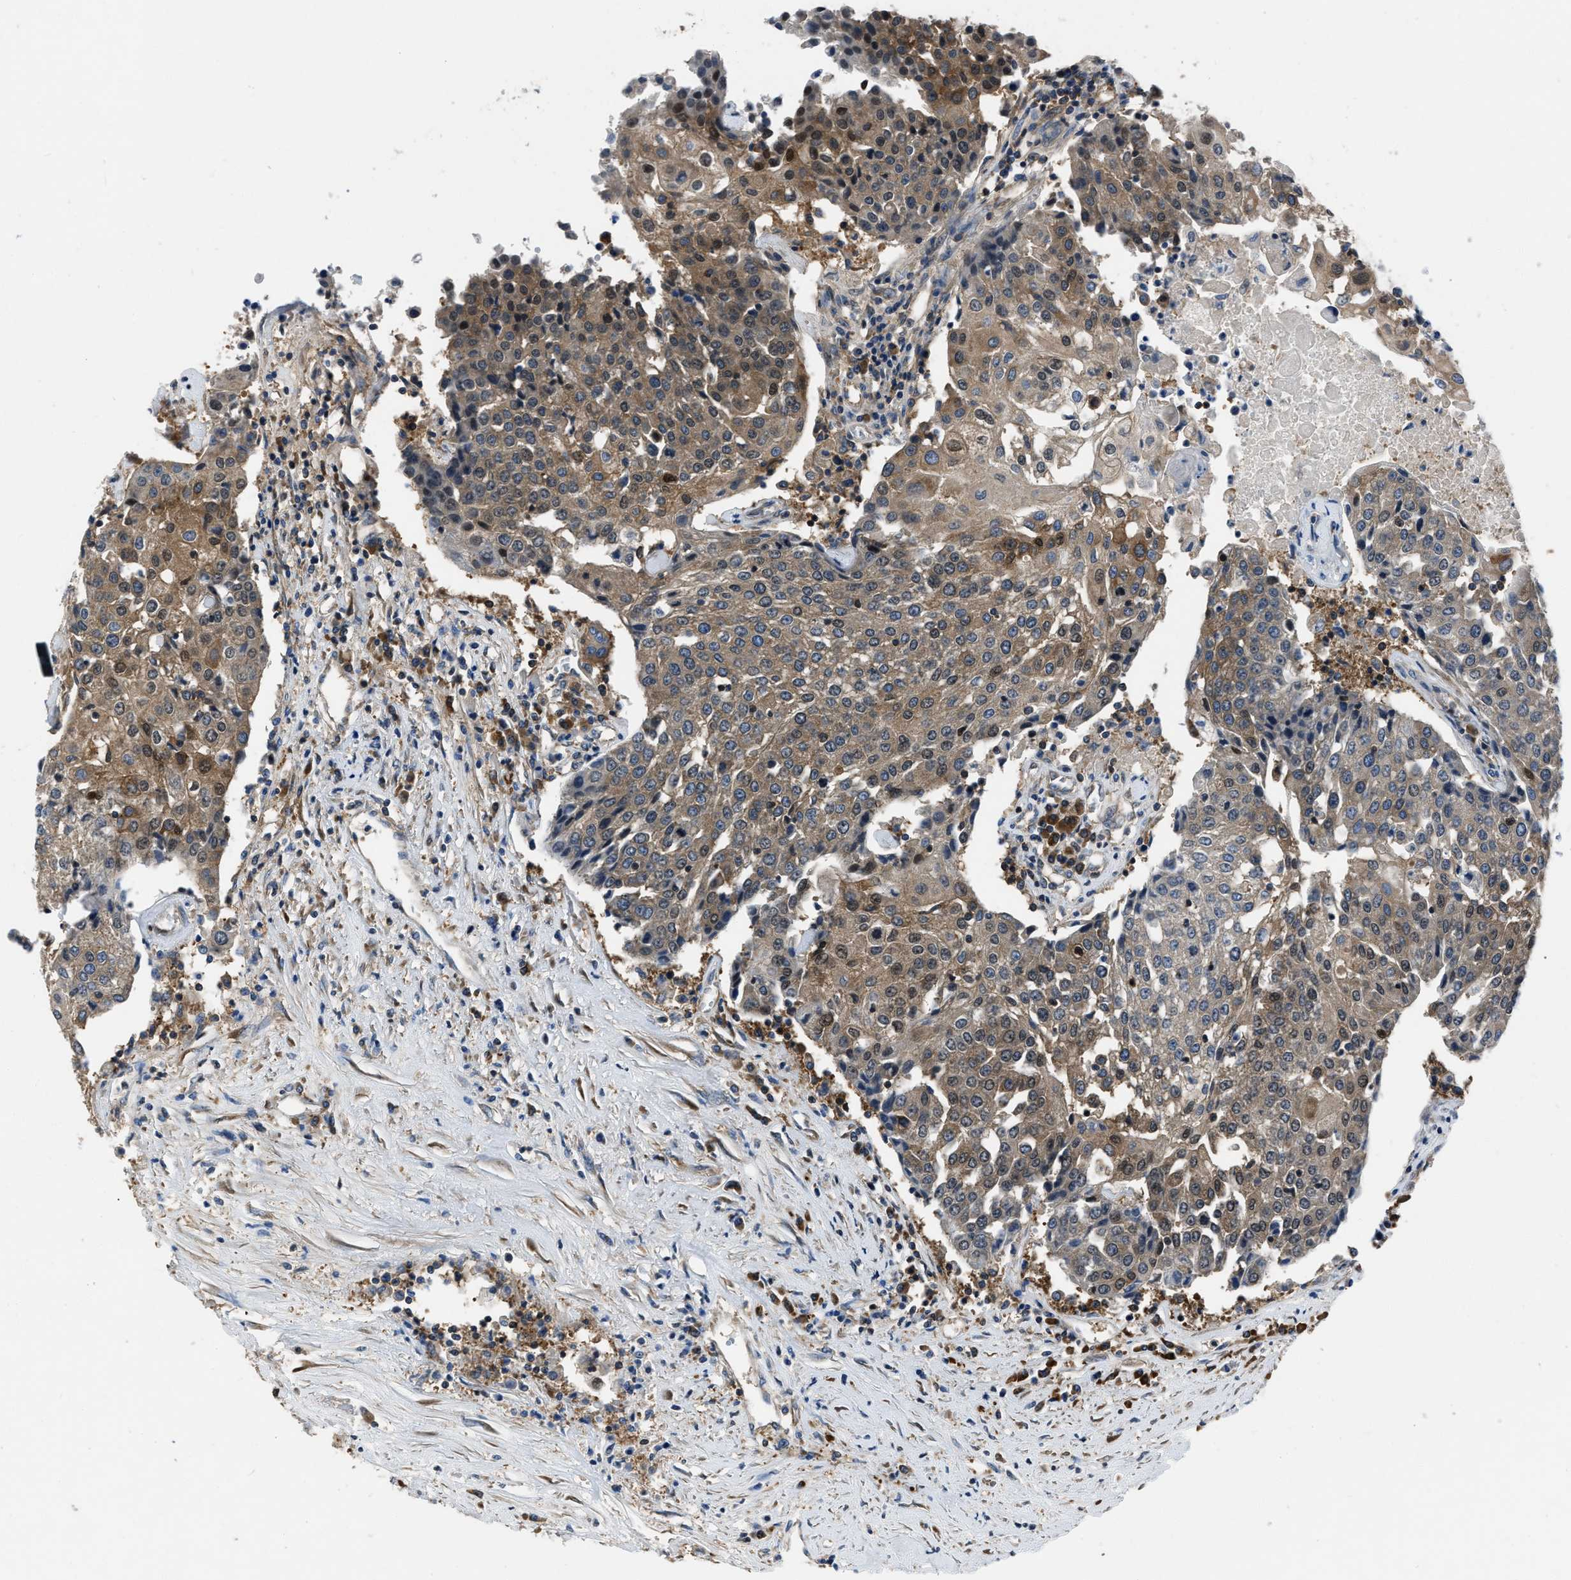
{"staining": {"intensity": "moderate", "quantity": ">75%", "location": "cytoplasmic/membranous"}, "tissue": "urothelial cancer", "cell_type": "Tumor cells", "image_type": "cancer", "snomed": [{"axis": "morphology", "description": "Urothelial carcinoma, High grade"}, {"axis": "topography", "description": "Urinary bladder"}], "caption": "A micrograph showing moderate cytoplasmic/membranous staining in approximately >75% of tumor cells in urothelial carcinoma (high-grade), as visualized by brown immunohistochemical staining.", "gene": "YARS1", "patient": {"sex": "female", "age": 85}}